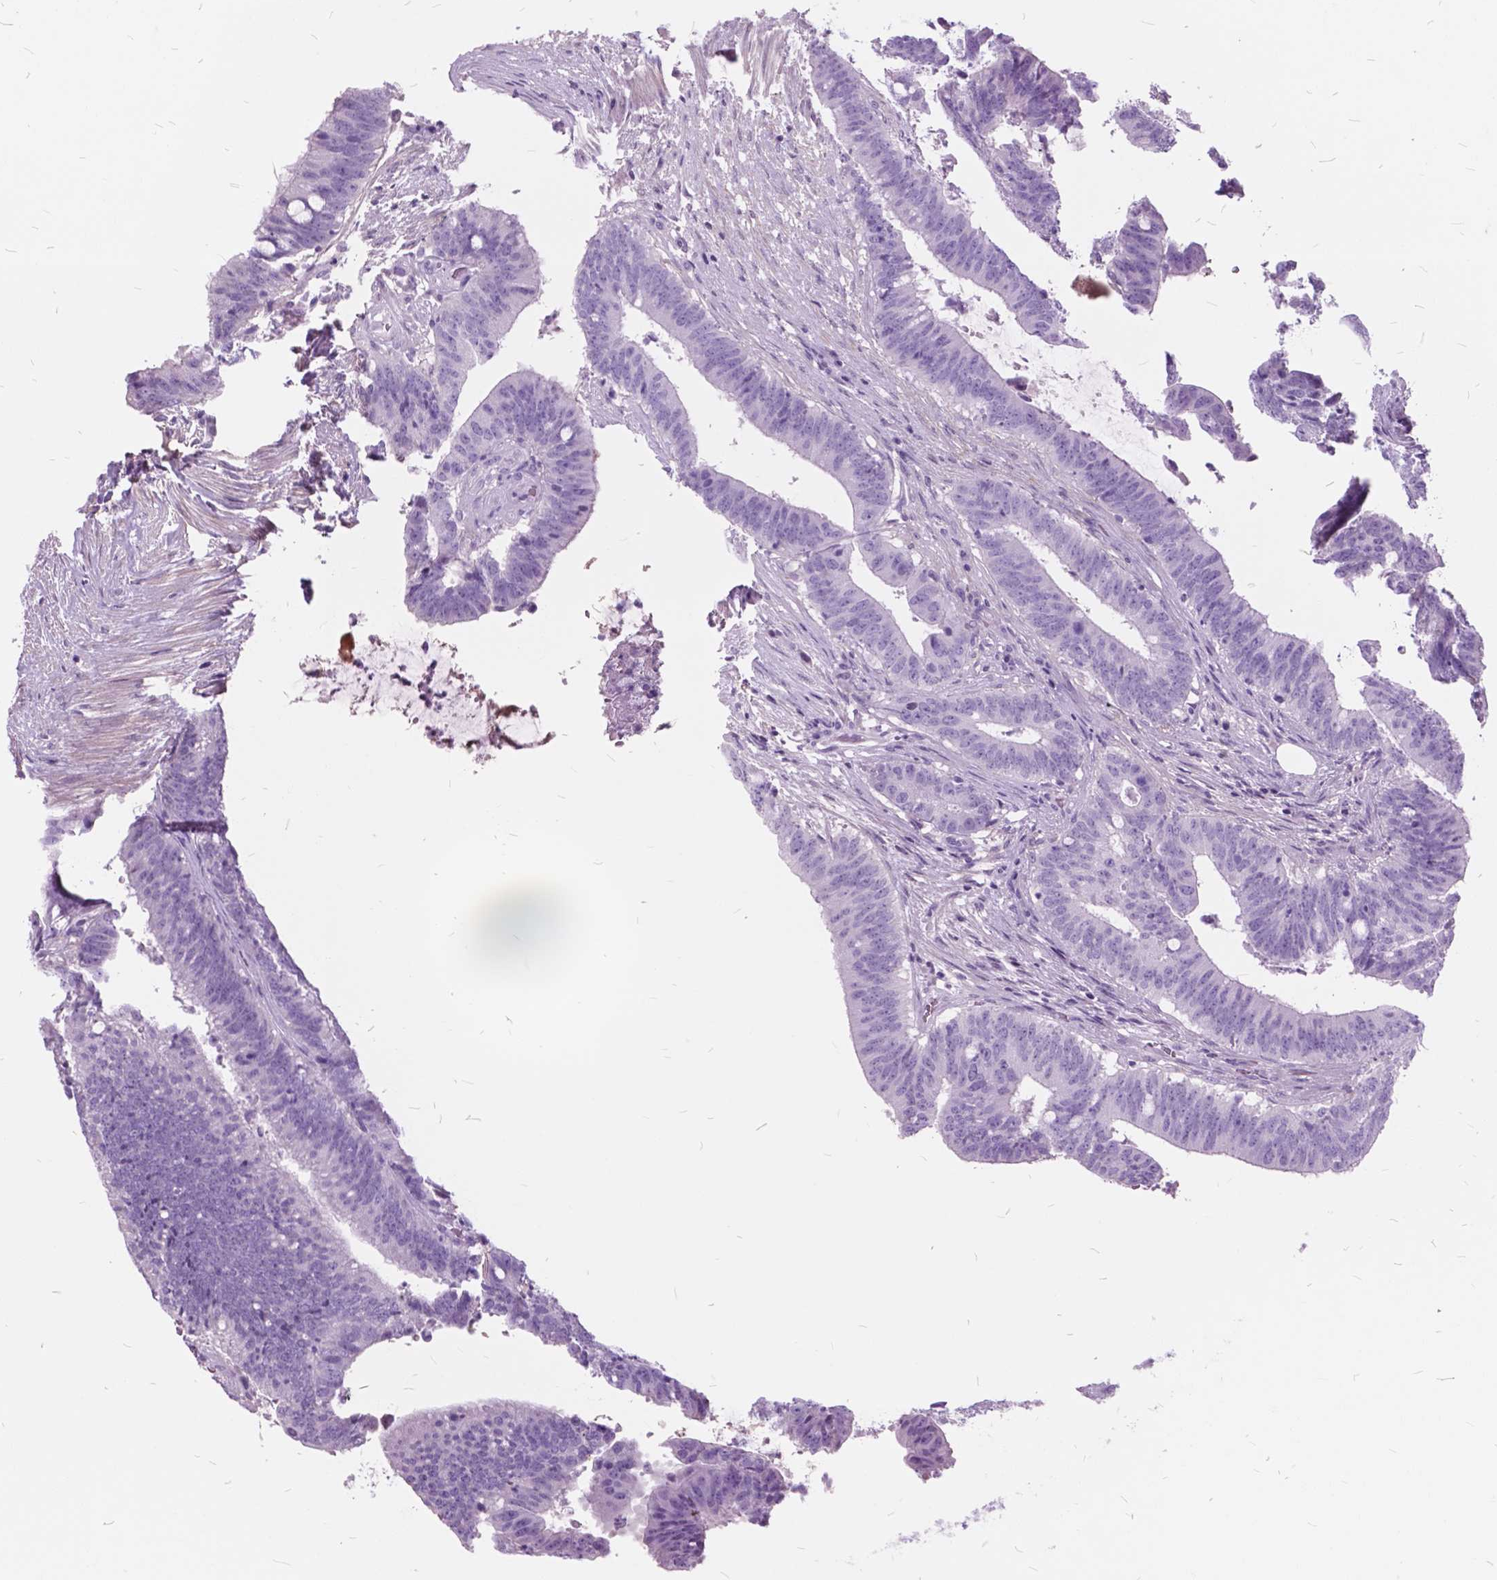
{"staining": {"intensity": "negative", "quantity": "none", "location": "none"}, "tissue": "colorectal cancer", "cell_type": "Tumor cells", "image_type": "cancer", "snomed": [{"axis": "morphology", "description": "Adenocarcinoma, NOS"}, {"axis": "topography", "description": "Colon"}], "caption": "IHC image of neoplastic tissue: colorectal adenocarcinoma stained with DAB (3,3'-diaminobenzidine) demonstrates no significant protein staining in tumor cells. The staining is performed using DAB (3,3'-diaminobenzidine) brown chromogen with nuclei counter-stained in using hematoxylin.", "gene": "GDF9", "patient": {"sex": "female", "age": 43}}